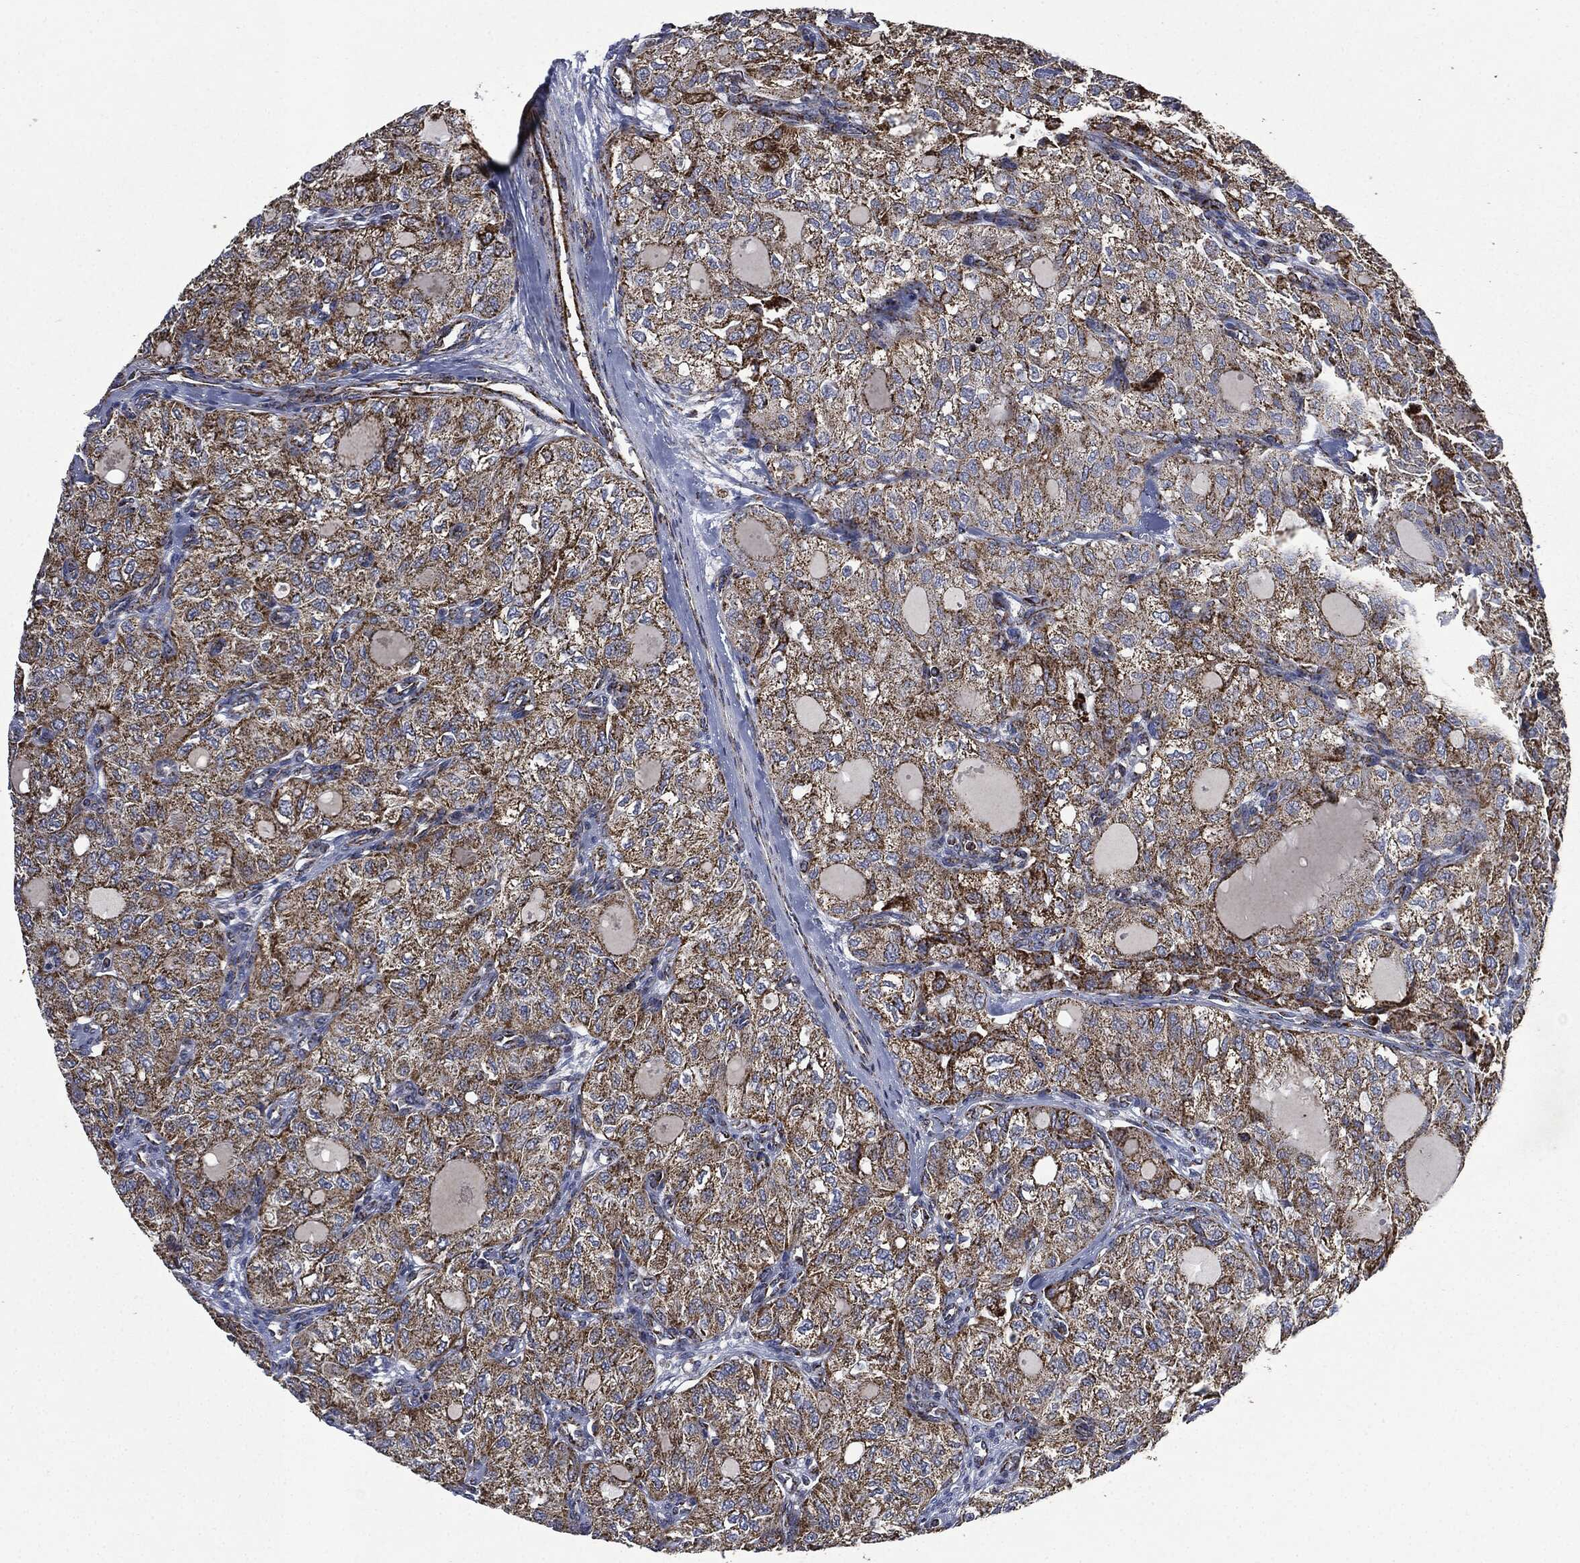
{"staining": {"intensity": "moderate", "quantity": ">75%", "location": "cytoplasmic/membranous"}, "tissue": "thyroid cancer", "cell_type": "Tumor cells", "image_type": "cancer", "snomed": [{"axis": "morphology", "description": "Follicular adenoma carcinoma, NOS"}, {"axis": "topography", "description": "Thyroid gland"}], "caption": "Protein staining of thyroid cancer tissue reveals moderate cytoplasmic/membranous expression in approximately >75% of tumor cells.", "gene": "RYK", "patient": {"sex": "male", "age": 75}}